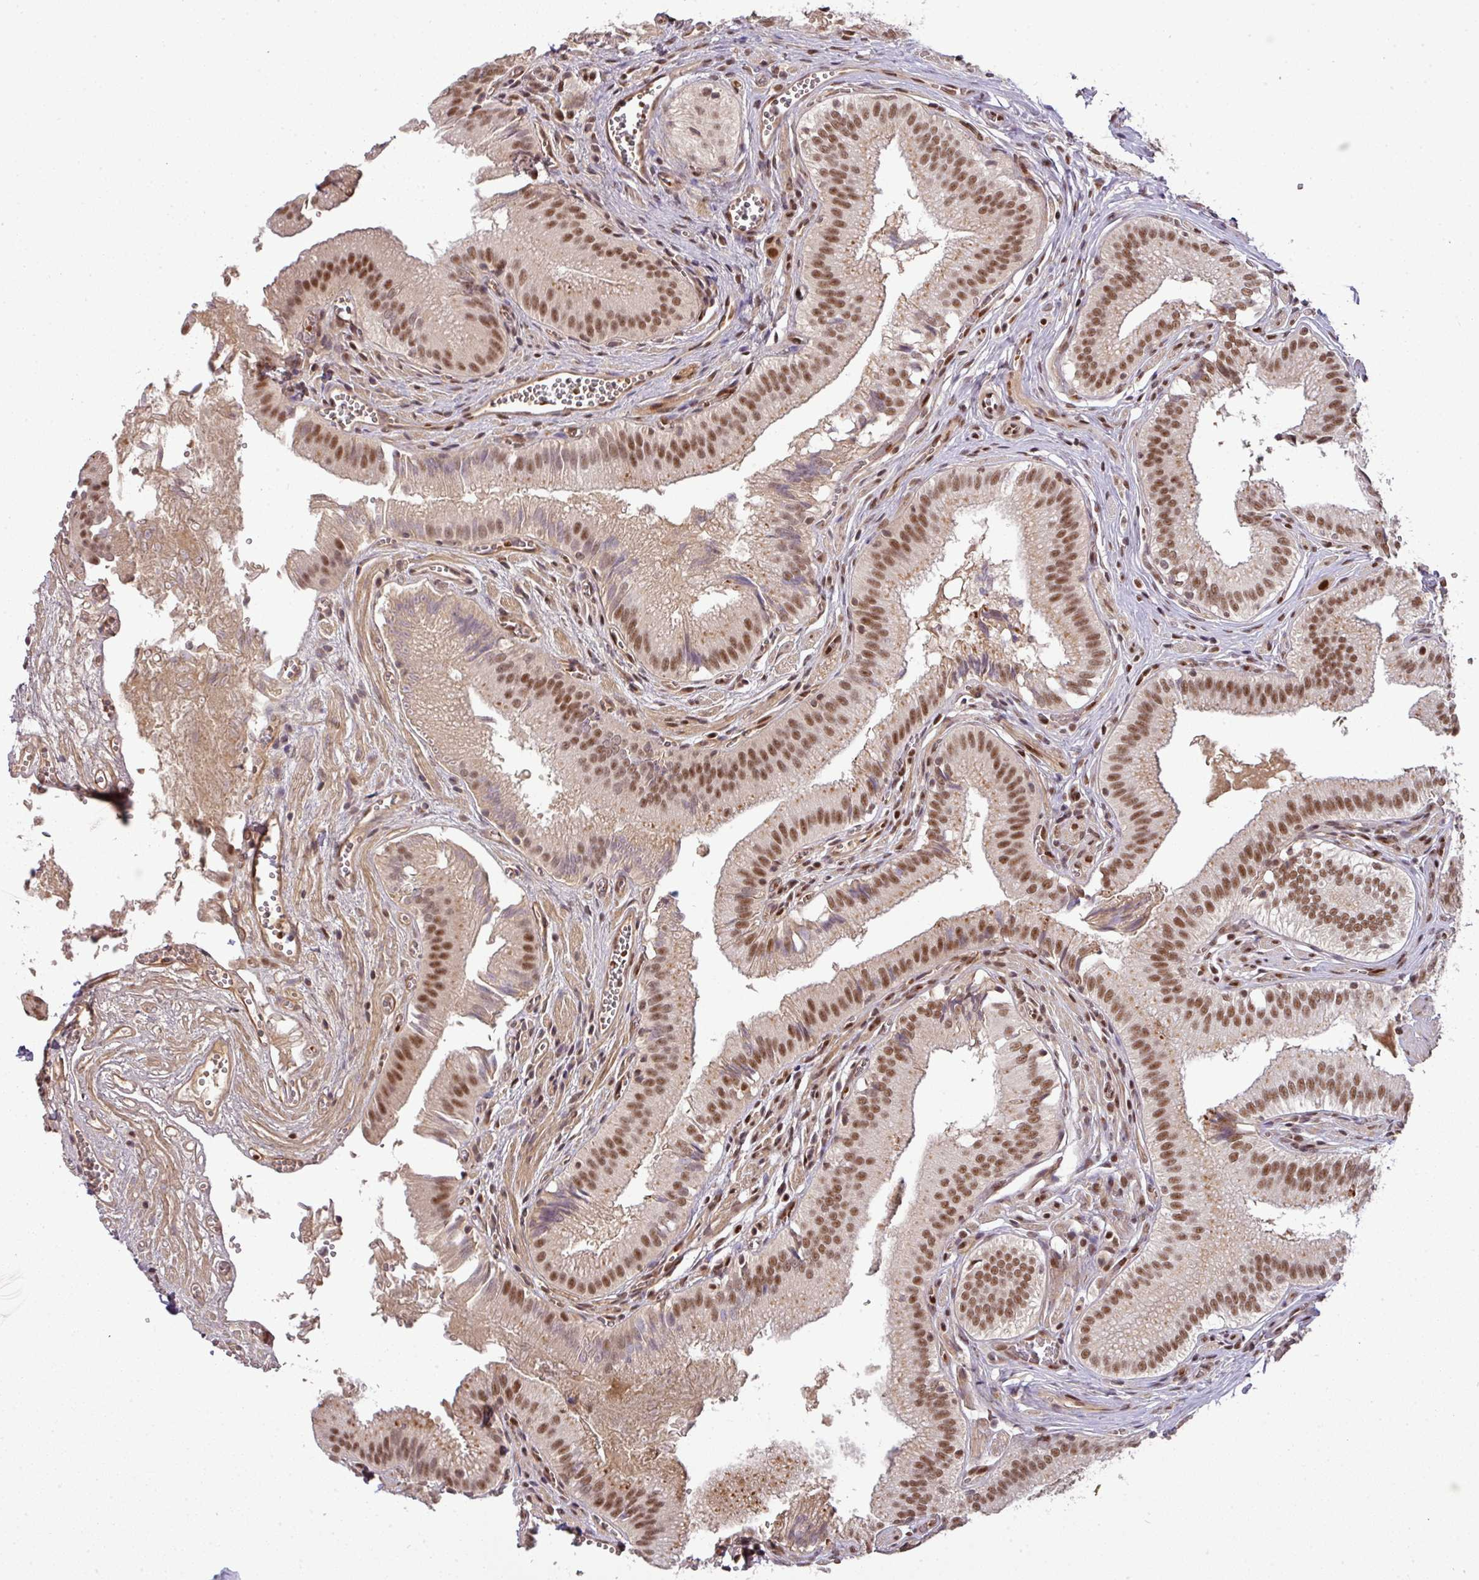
{"staining": {"intensity": "strong", "quantity": ">75%", "location": "cytoplasmic/membranous,nuclear"}, "tissue": "gallbladder", "cell_type": "Glandular cells", "image_type": "normal", "snomed": [{"axis": "morphology", "description": "Normal tissue, NOS"}, {"axis": "topography", "description": "Gallbladder"}, {"axis": "topography", "description": "Peripheral nerve tissue"}], "caption": "This histopathology image shows IHC staining of unremarkable gallbladder, with high strong cytoplasmic/membranous,nuclear positivity in approximately >75% of glandular cells.", "gene": "CIC", "patient": {"sex": "male", "age": 17}}